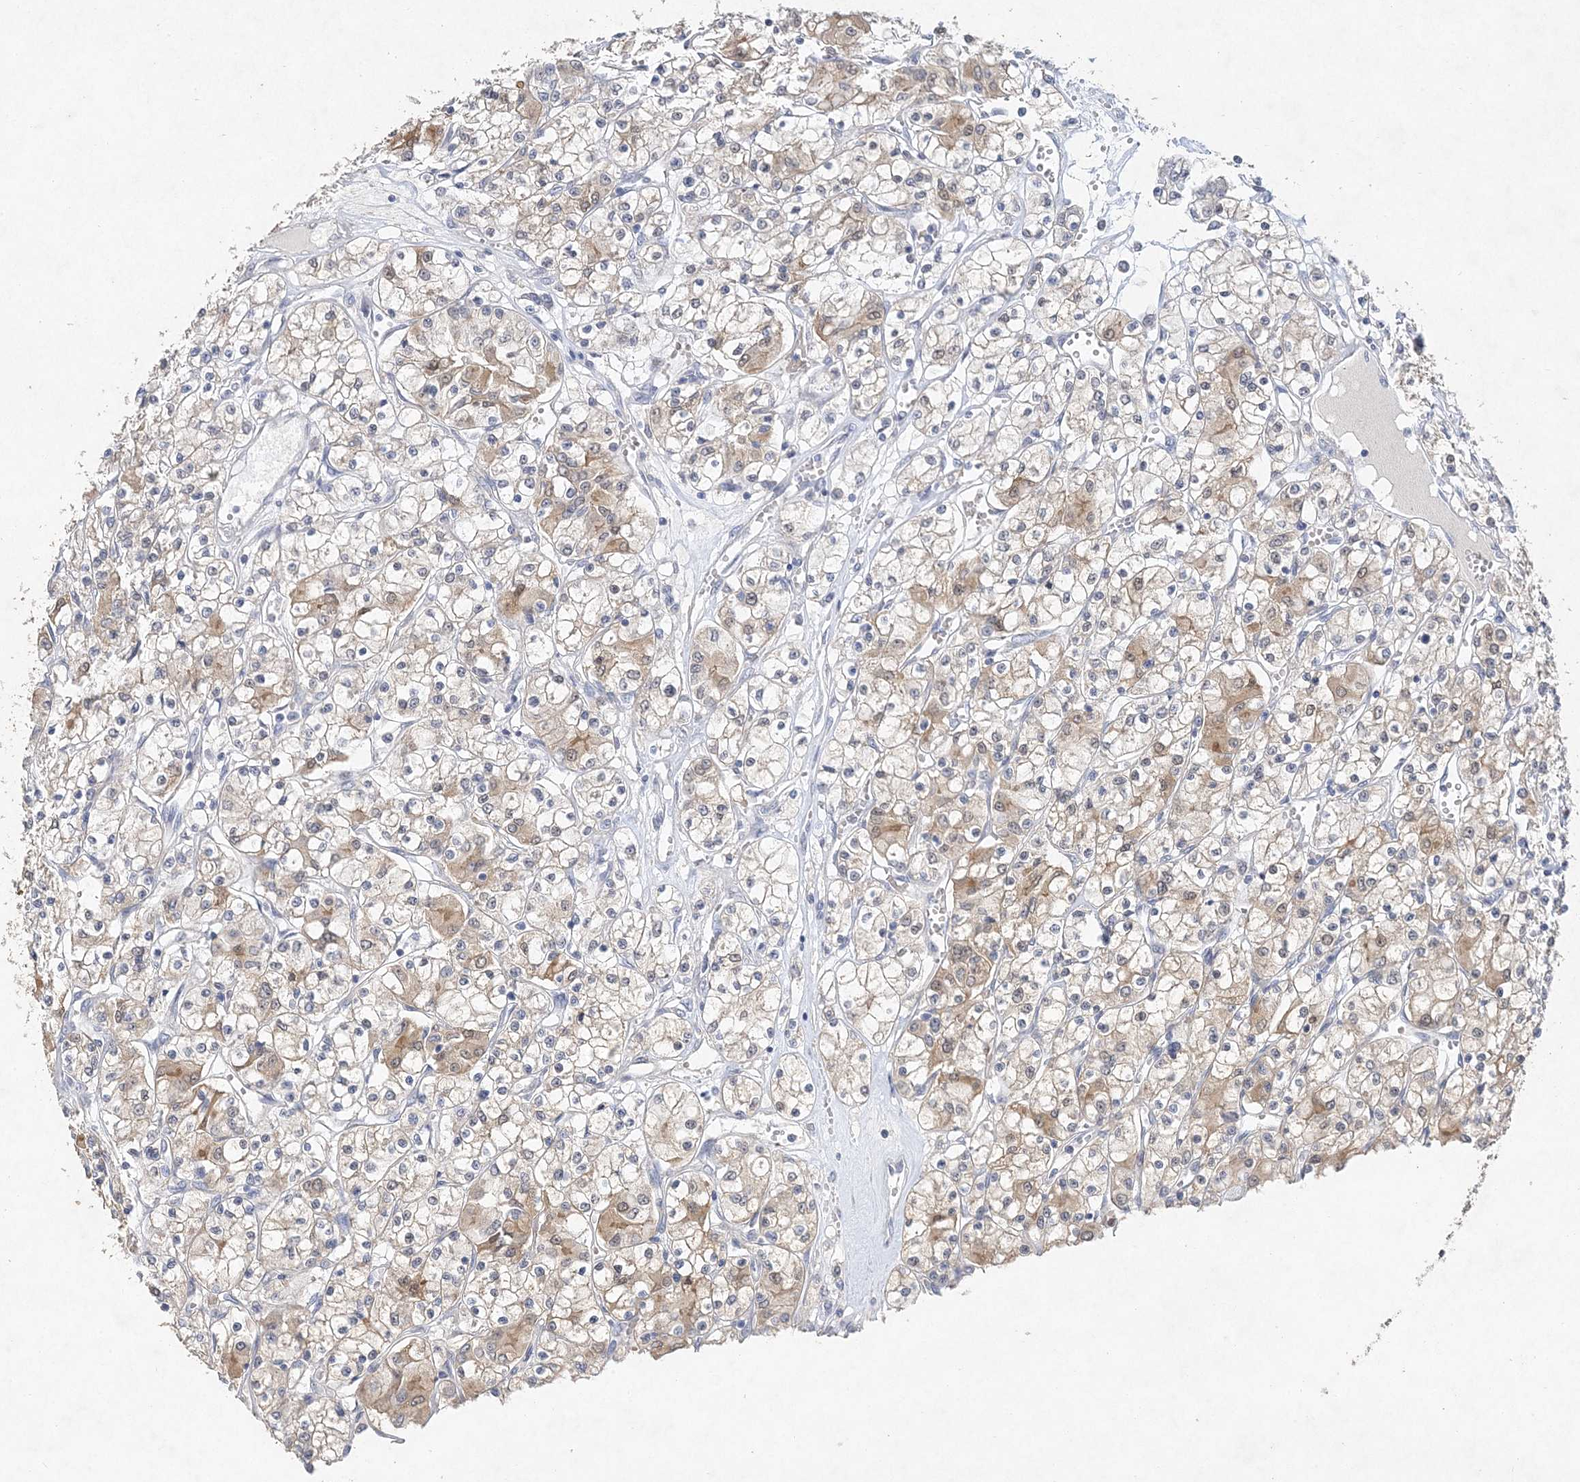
{"staining": {"intensity": "weak", "quantity": "25%-75%", "location": "cytoplasmic/membranous"}, "tissue": "renal cancer", "cell_type": "Tumor cells", "image_type": "cancer", "snomed": [{"axis": "morphology", "description": "Adenocarcinoma, NOS"}, {"axis": "topography", "description": "Kidney"}], "caption": "Immunohistochemical staining of human adenocarcinoma (renal) displays low levels of weak cytoplasmic/membranous protein staining in about 25%-75% of tumor cells.", "gene": "MAT2B", "patient": {"sex": "female", "age": 59}}